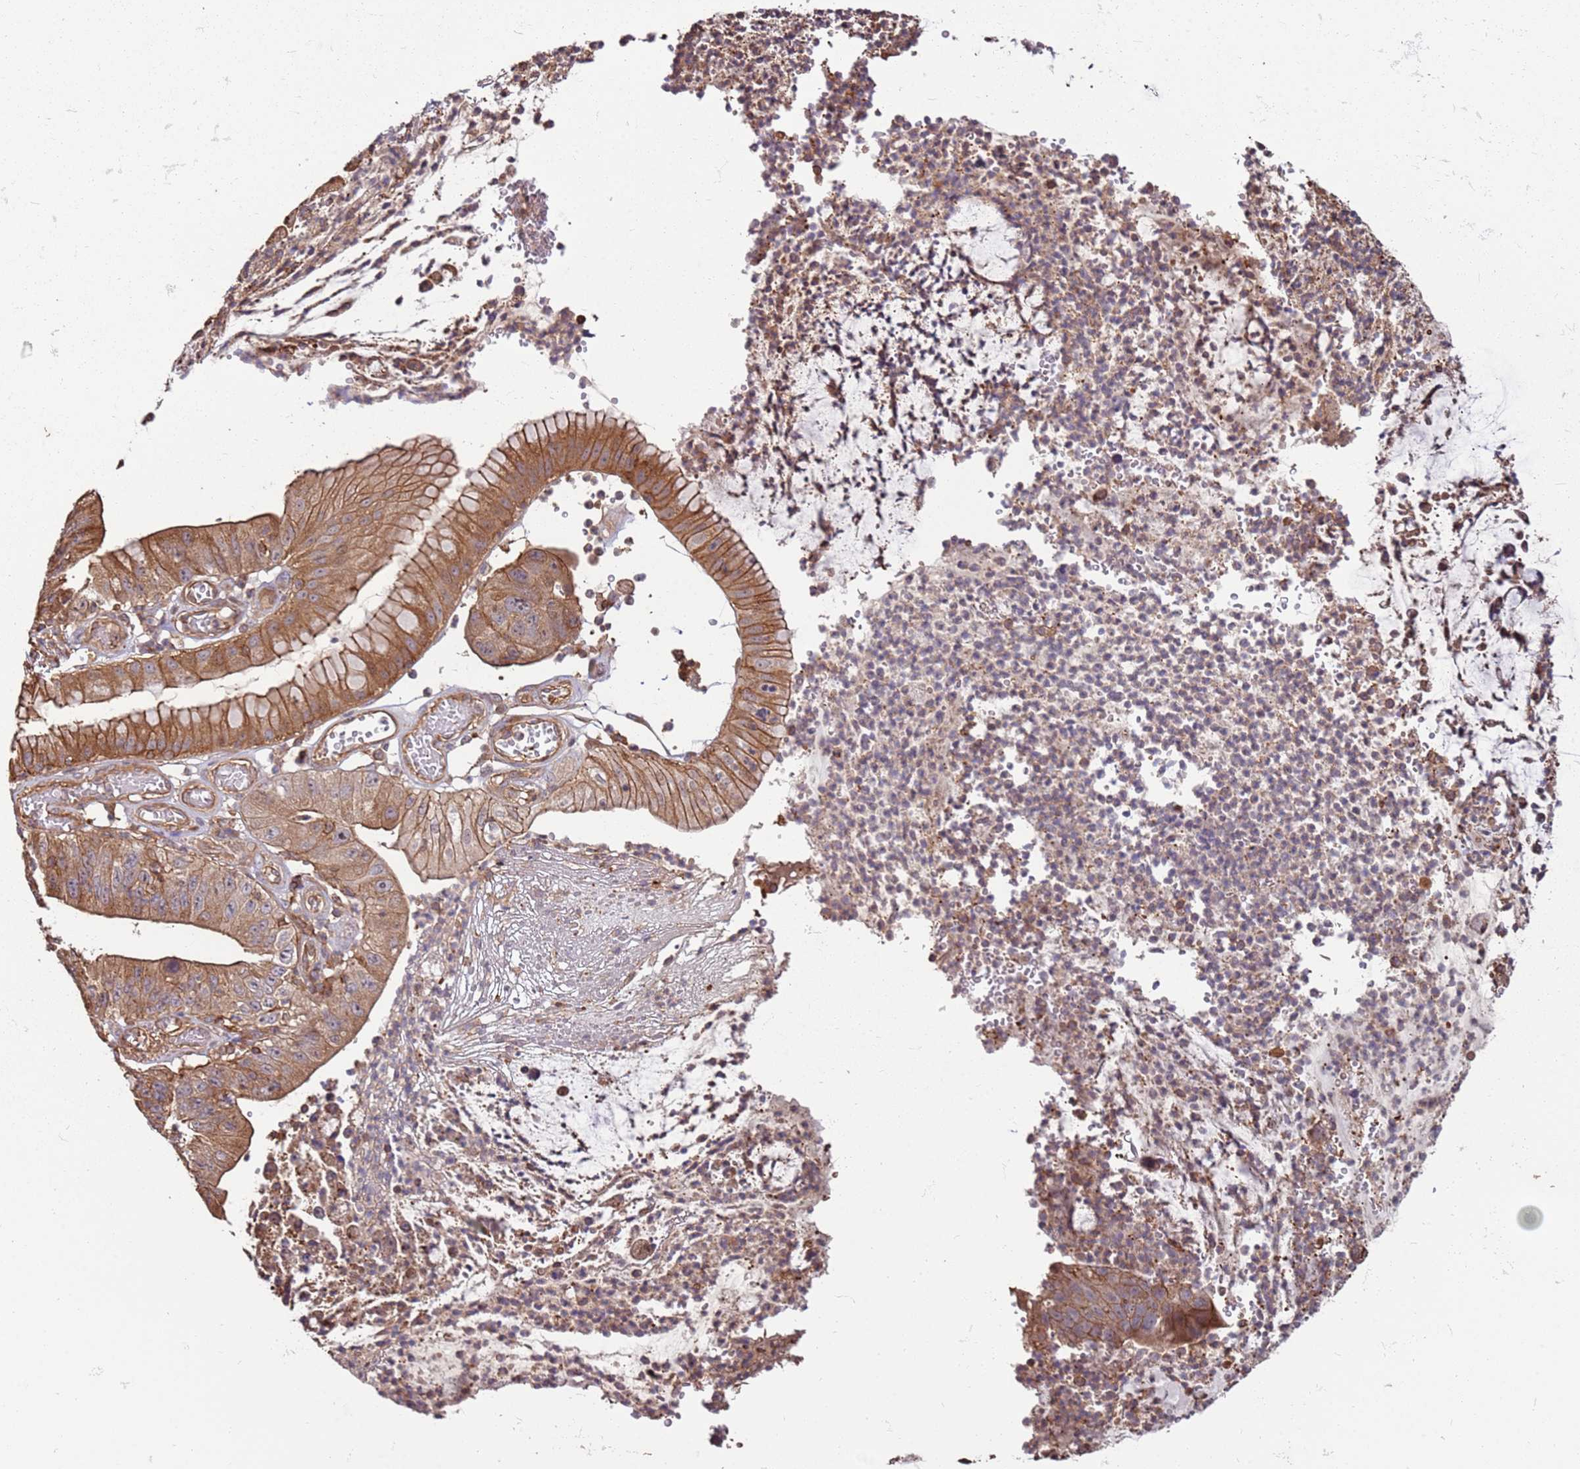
{"staining": {"intensity": "moderate", "quantity": ">75%", "location": "cytoplasmic/membranous"}, "tissue": "stomach cancer", "cell_type": "Tumor cells", "image_type": "cancer", "snomed": [{"axis": "morphology", "description": "Adenocarcinoma, NOS"}, {"axis": "topography", "description": "Stomach"}], "caption": "Stomach cancer (adenocarcinoma) stained with DAB immunohistochemistry (IHC) demonstrates medium levels of moderate cytoplasmic/membranous staining in about >75% of tumor cells. The protein is shown in brown color, while the nuclei are stained blue.", "gene": "ACVR2A", "patient": {"sex": "male", "age": 59}}